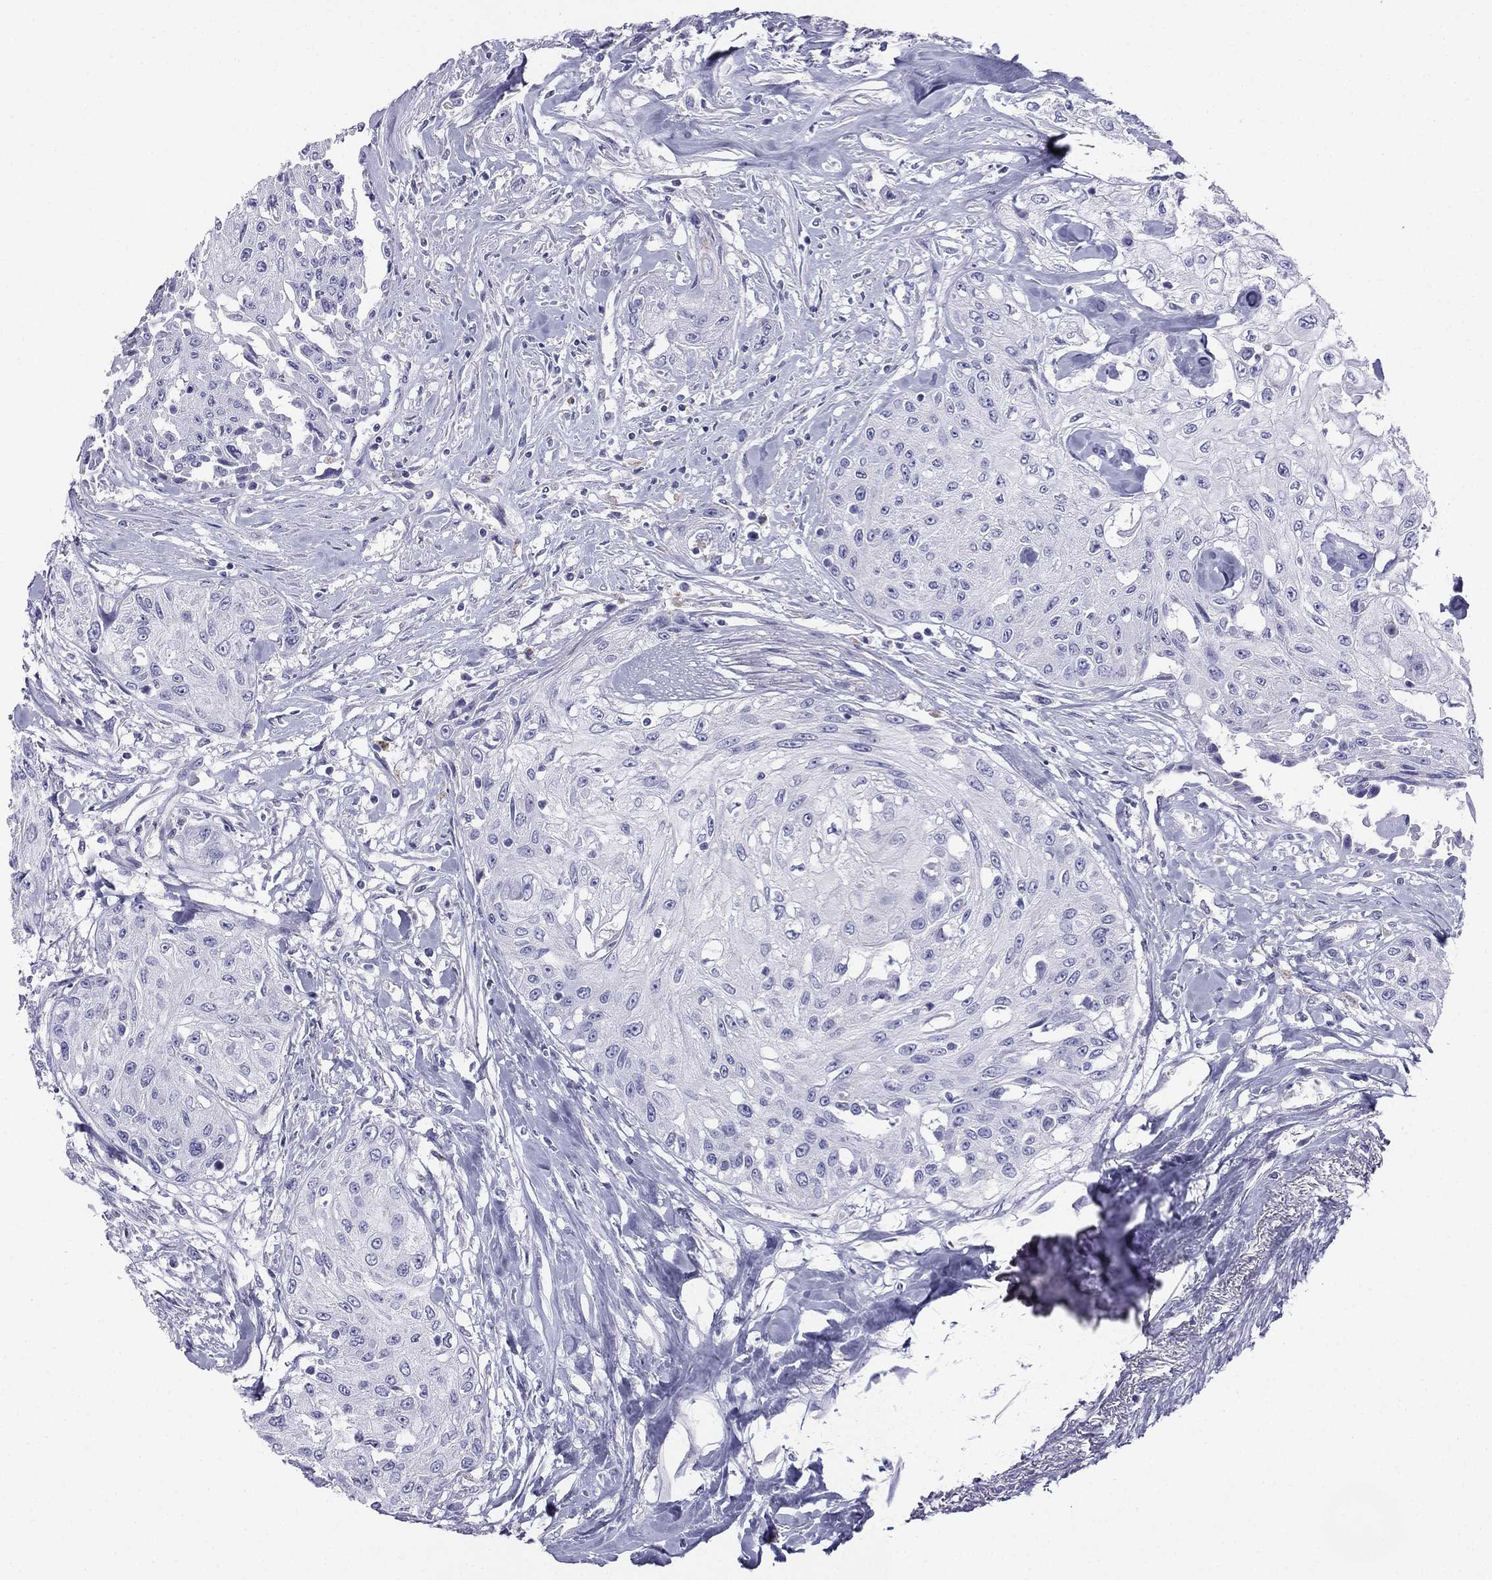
{"staining": {"intensity": "negative", "quantity": "none", "location": "none"}, "tissue": "head and neck cancer", "cell_type": "Tumor cells", "image_type": "cancer", "snomed": [{"axis": "morphology", "description": "Normal tissue, NOS"}, {"axis": "morphology", "description": "Squamous cell carcinoma, NOS"}, {"axis": "topography", "description": "Oral tissue"}, {"axis": "topography", "description": "Peripheral nerve tissue"}, {"axis": "topography", "description": "Head-Neck"}], "caption": "A micrograph of squamous cell carcinoma (head and neck) stained for a protein shows no brown staining in tumor cells.", "gene": "ALOXE3", "patient": {"sex": "female", "age": 59}}